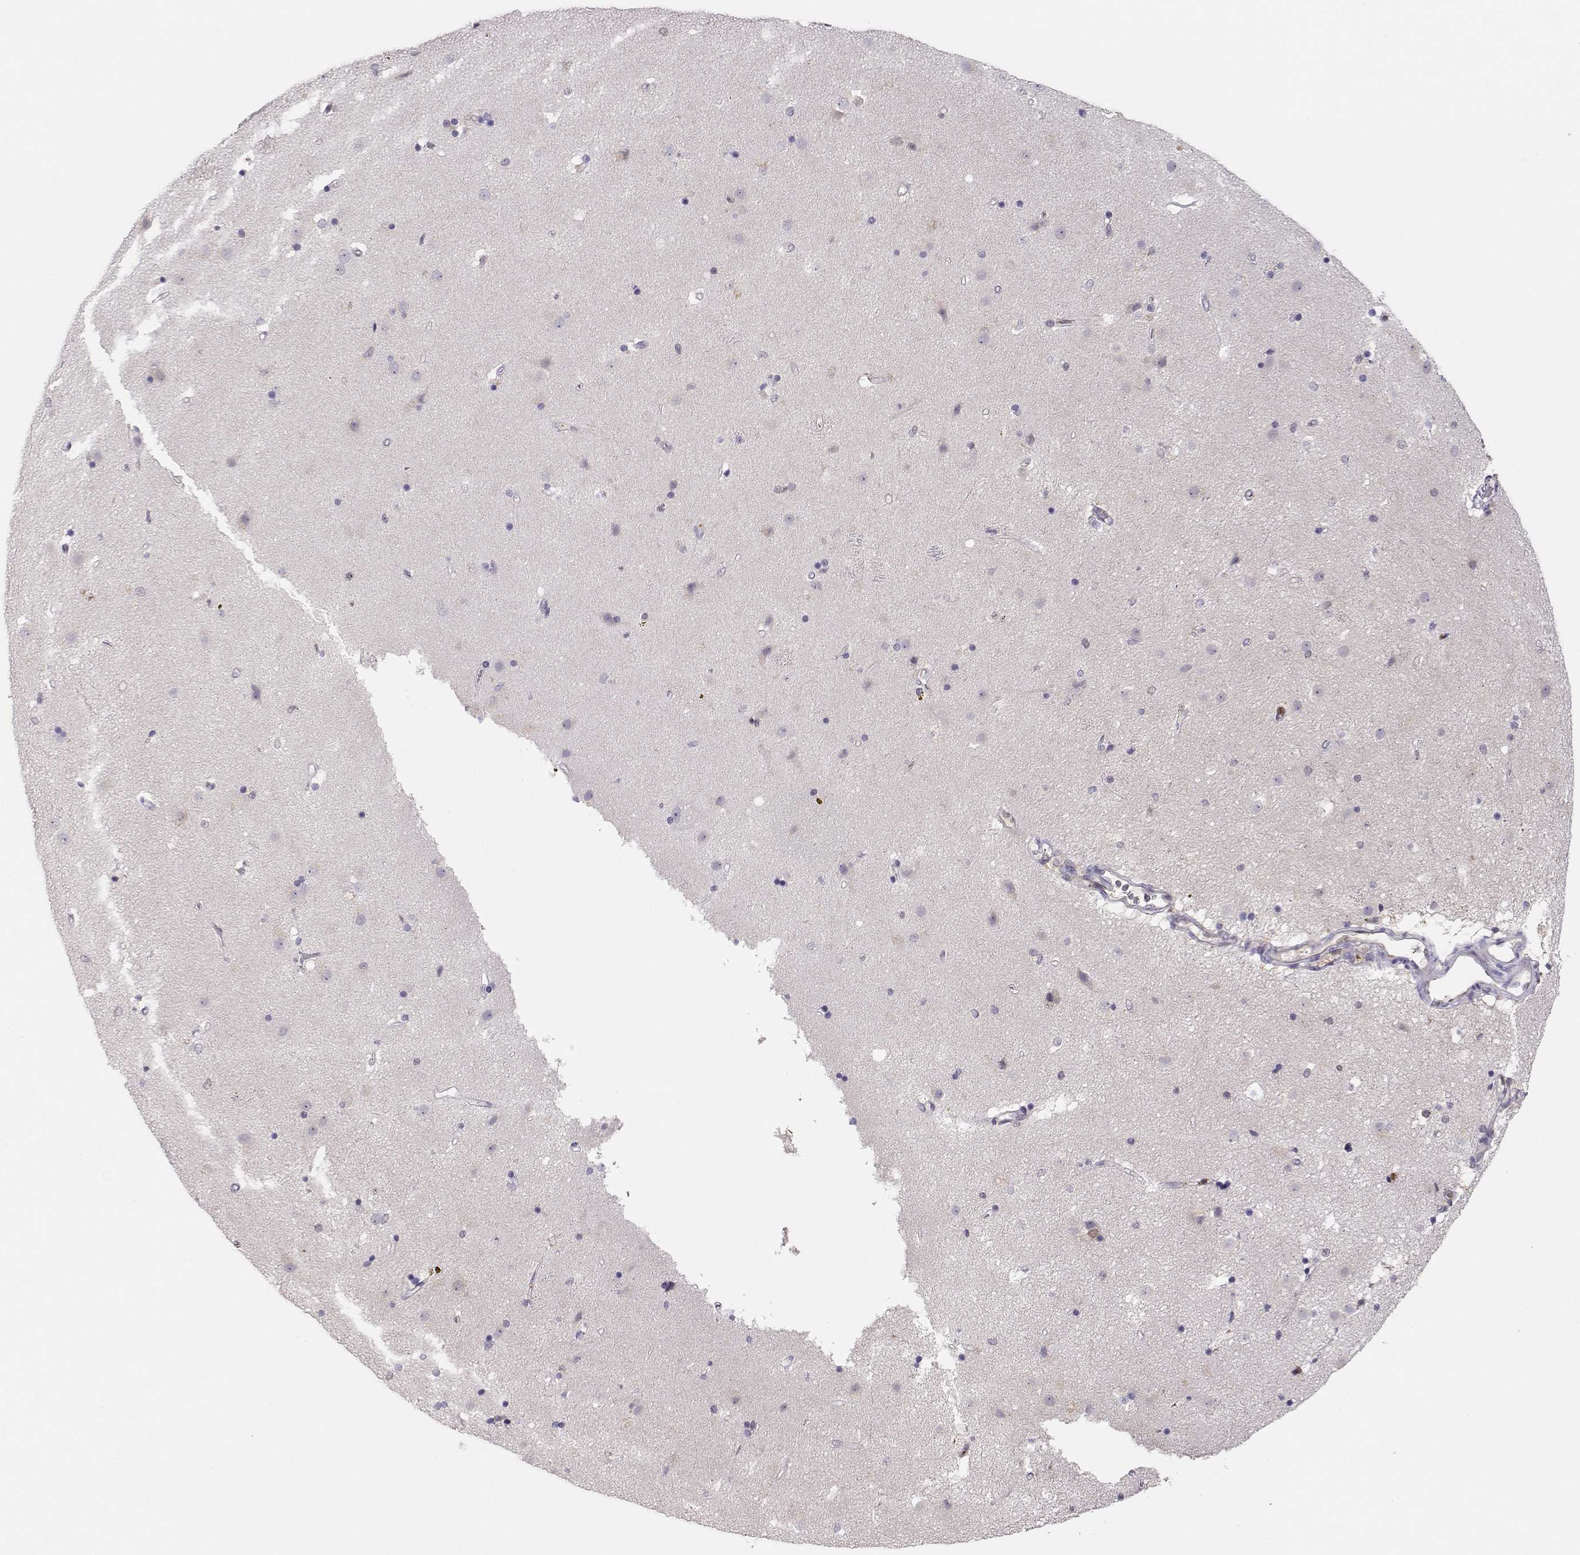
{"staining": {"intensity": "negative", "quantity": "none", "location": "none"}, "tissue": "caudate", "cell_type": "Glial cells", "image_type": "normal", "snomed": [{"axis": "morphology", "description": "Normal tissue, NOS"}, {"axis": "topography", "description": "Lateral ventricle wall"}], "caption": "Protein analysis of normal caudate exhibits no significant staining in glial cells.", "gene": "PNP", "patient": {"sex": "female", "age": 71}}